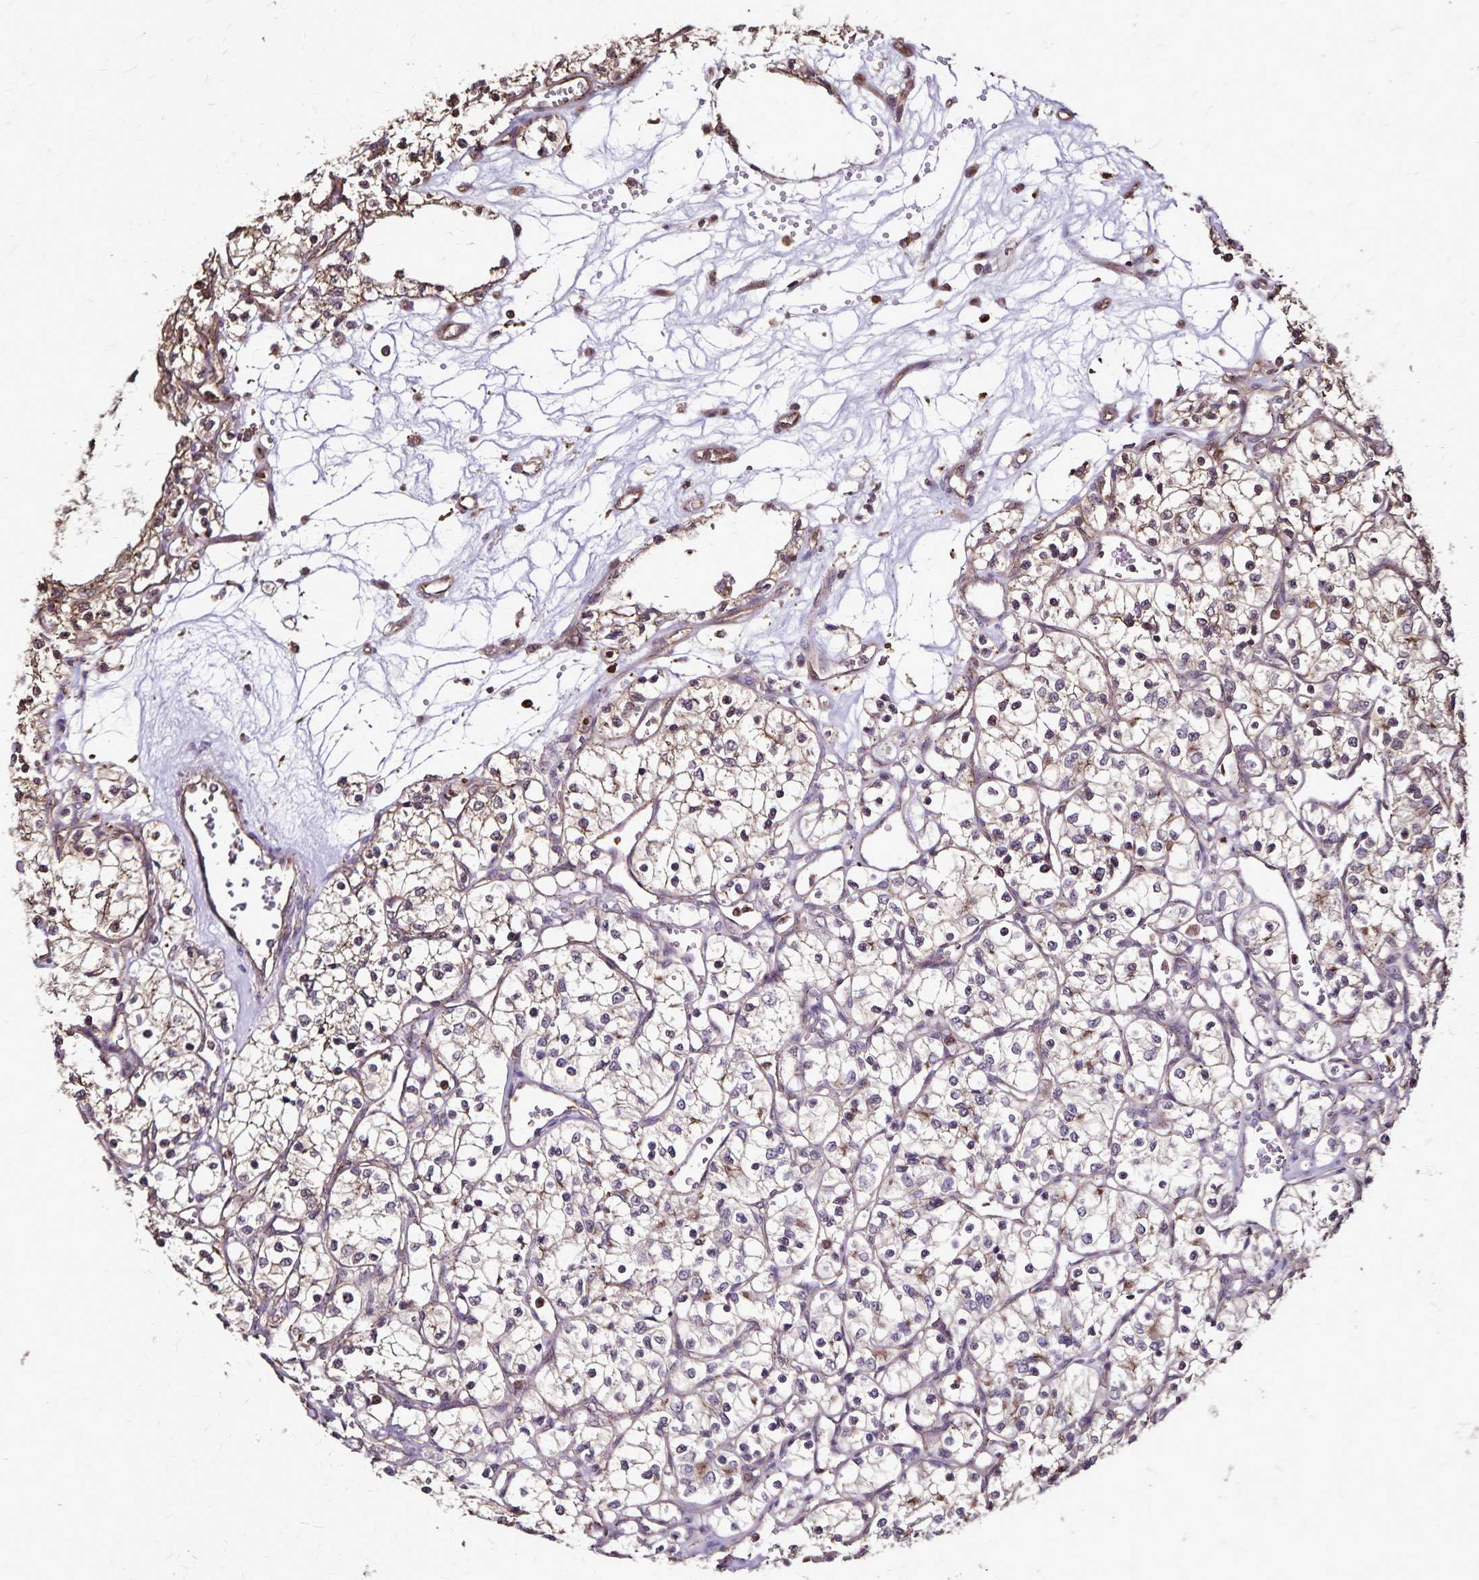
{"staining": {"intensity": "moderate", "quantity": ">75%", "location": "cytoplasmic/membranous"}, "tissue": "renal cancer", "cell_type": "Tumor cells", "image_type": "cancer", "snomed": [{"axis": "morphology", "description": "Adenocarcinoma, NOS"}, {"axis": "topography", "description": "Kidney"}], "caption": "This photomicrograph shows renal cancer stained with immunohistochemistry to label a protein in brown. The cytoplasmic/membranous of tumor cells show moderate positivity for the protein. Nuclei are counter-stained blue.", "gene": "CHMP1B", "patient": {"sex": "female", "age": 69}}